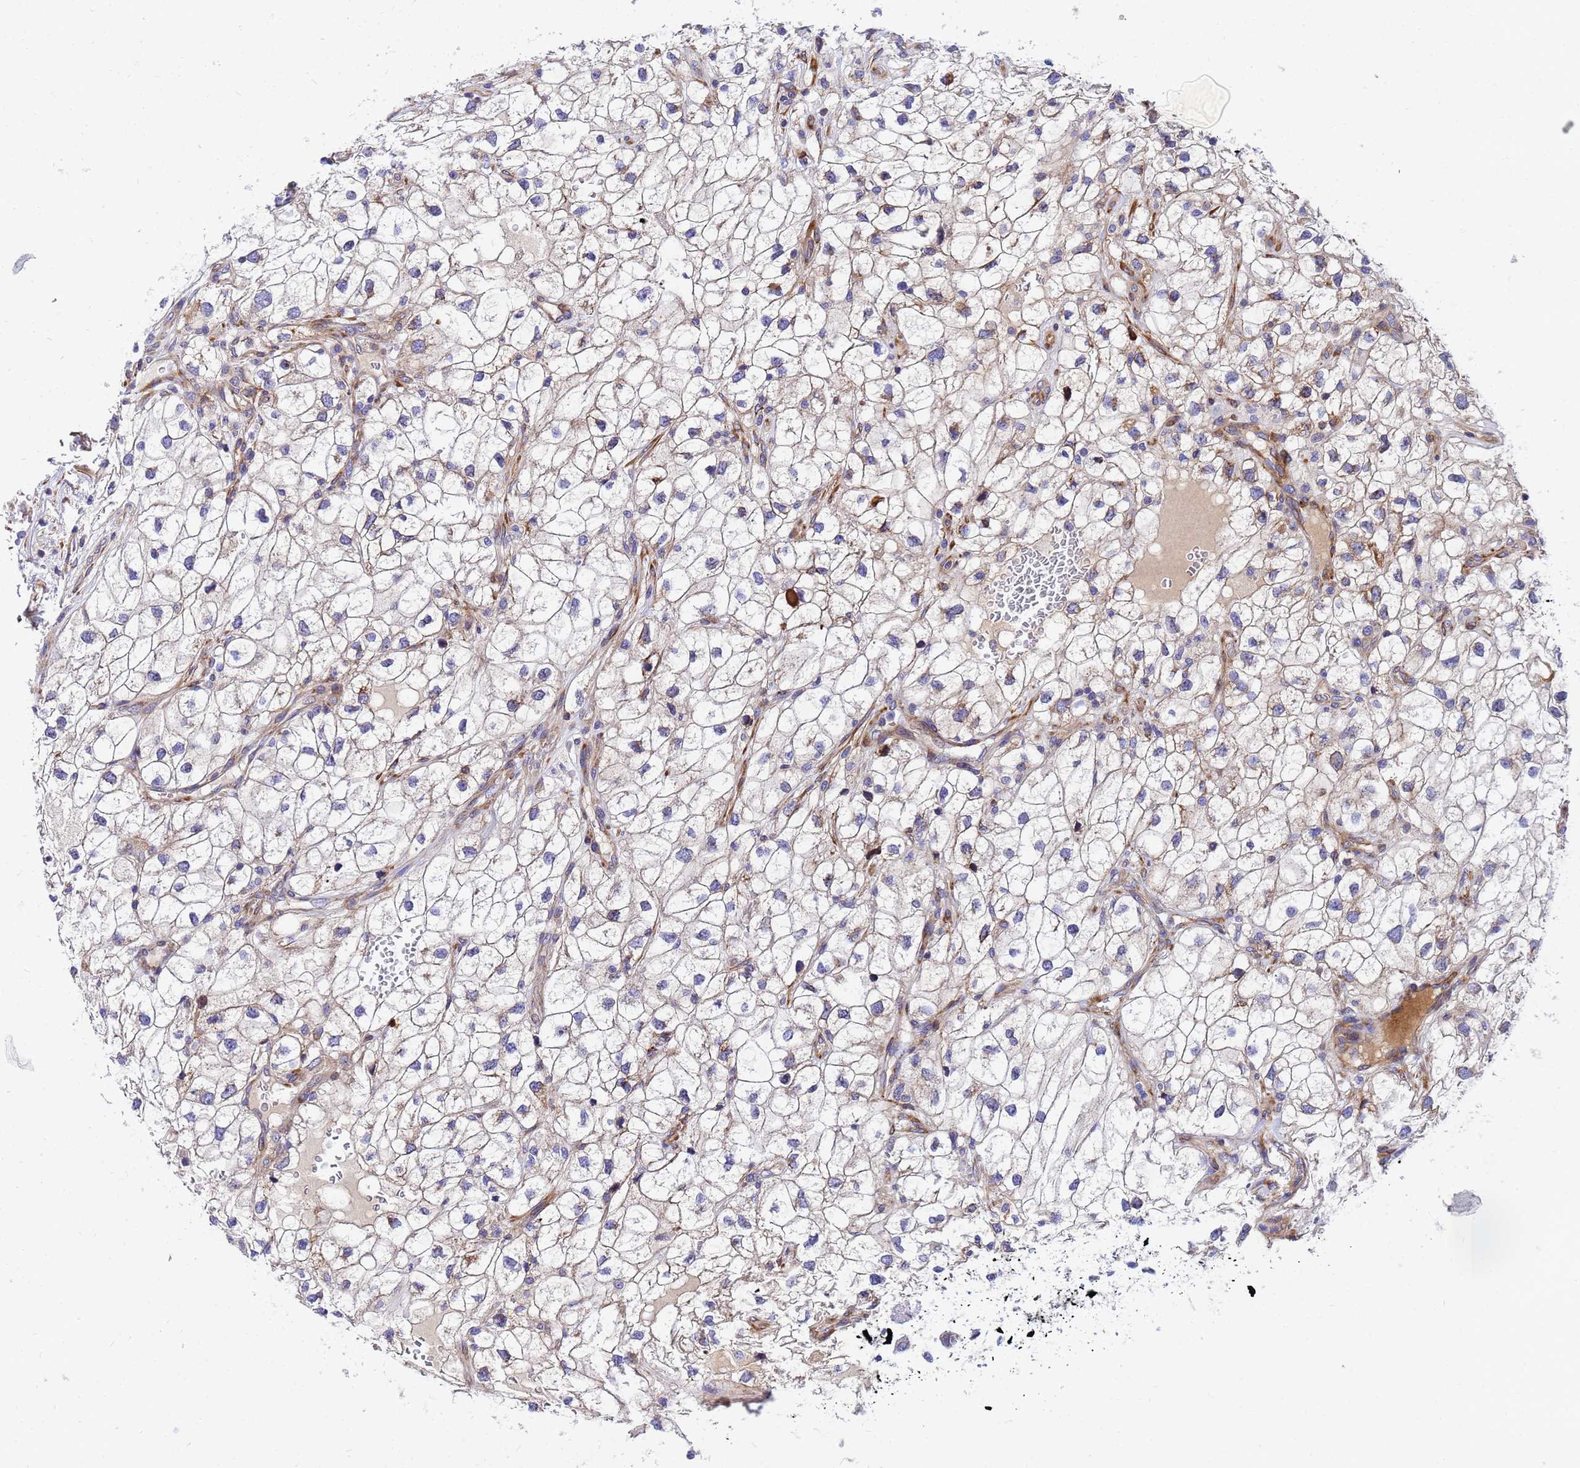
{"staining": {"intensity": "weak", "quantity": "<25%", "location": "cytoplasmic/membranous"}, "tissue": "renal cancer", "cell_type": "Tumor cells", "image_type": "cancer", "snomed": [{"axis": "morphology", "description": "Adenocarcinoma, NOS"}, {"axis": "topography", "description": "Kidney"}], "caption": "Immunohistochemistry of adenocarcinoma (renal) reveals no positivity in tumor cells.", "gene": "POM121", "patient": {"sex": "male", "age": 59}}